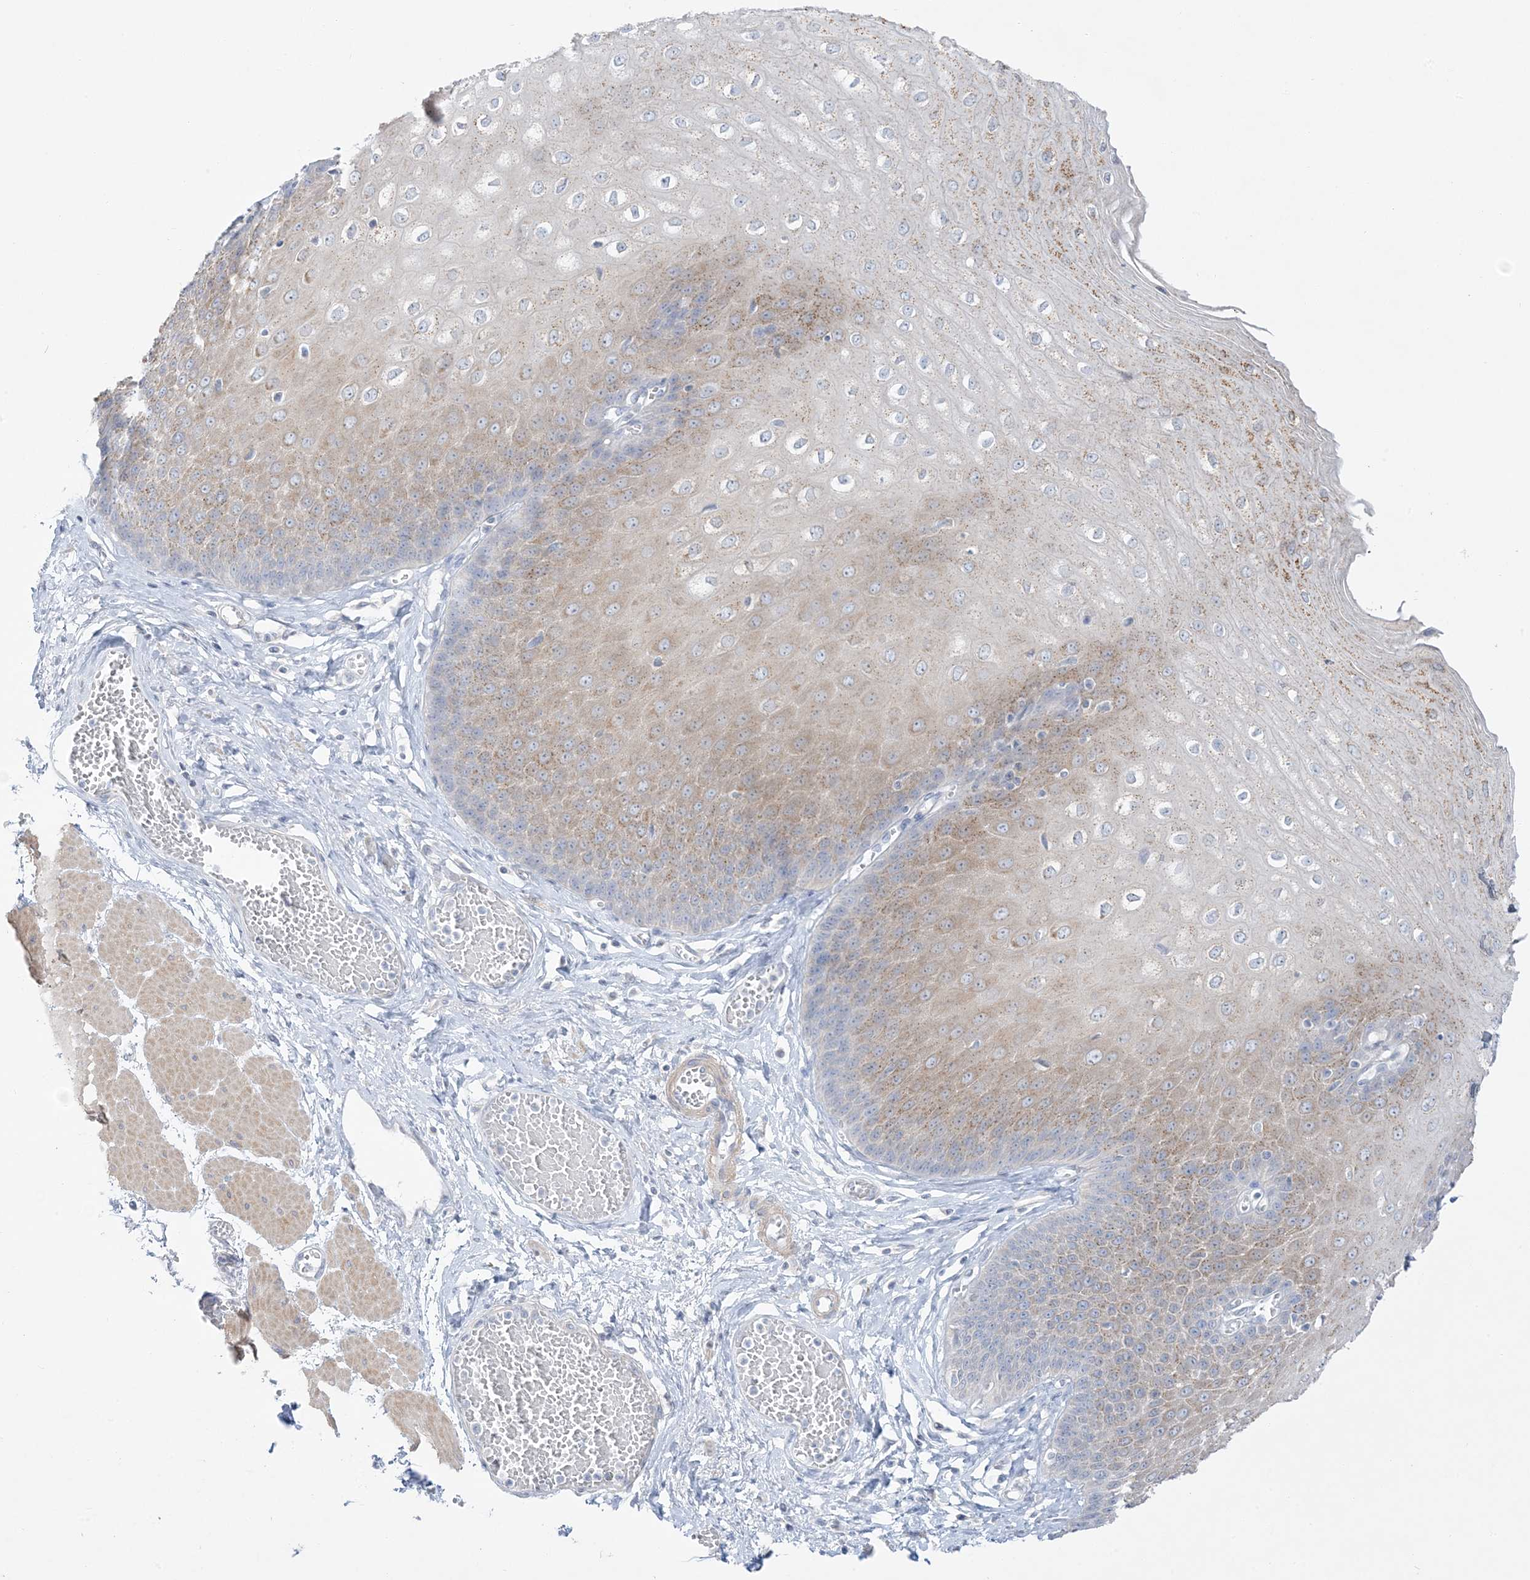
{"staining": {"intensity": "moderate", "quantity": "25%-75%", "location": "cytoplasmic/membranous"}, "tissue": "esophagus", "cell_type": "Squamous epithelial cells", "image_type": "normal", "snomed": [{"axis": "morphology", "description": "Normal tissue, NOS"}, {"axis": "topography", "description": "Esophagus"}], "caption": "The histopathology image reveals immunohistochemical staining of normal esophagus. There is moderate cytoplasmic/membranous staining is present in about 25%-75% of squamous epithelial cells.", "gene": "FAM184A", "patient": {"sex": "male", "age": 60}}